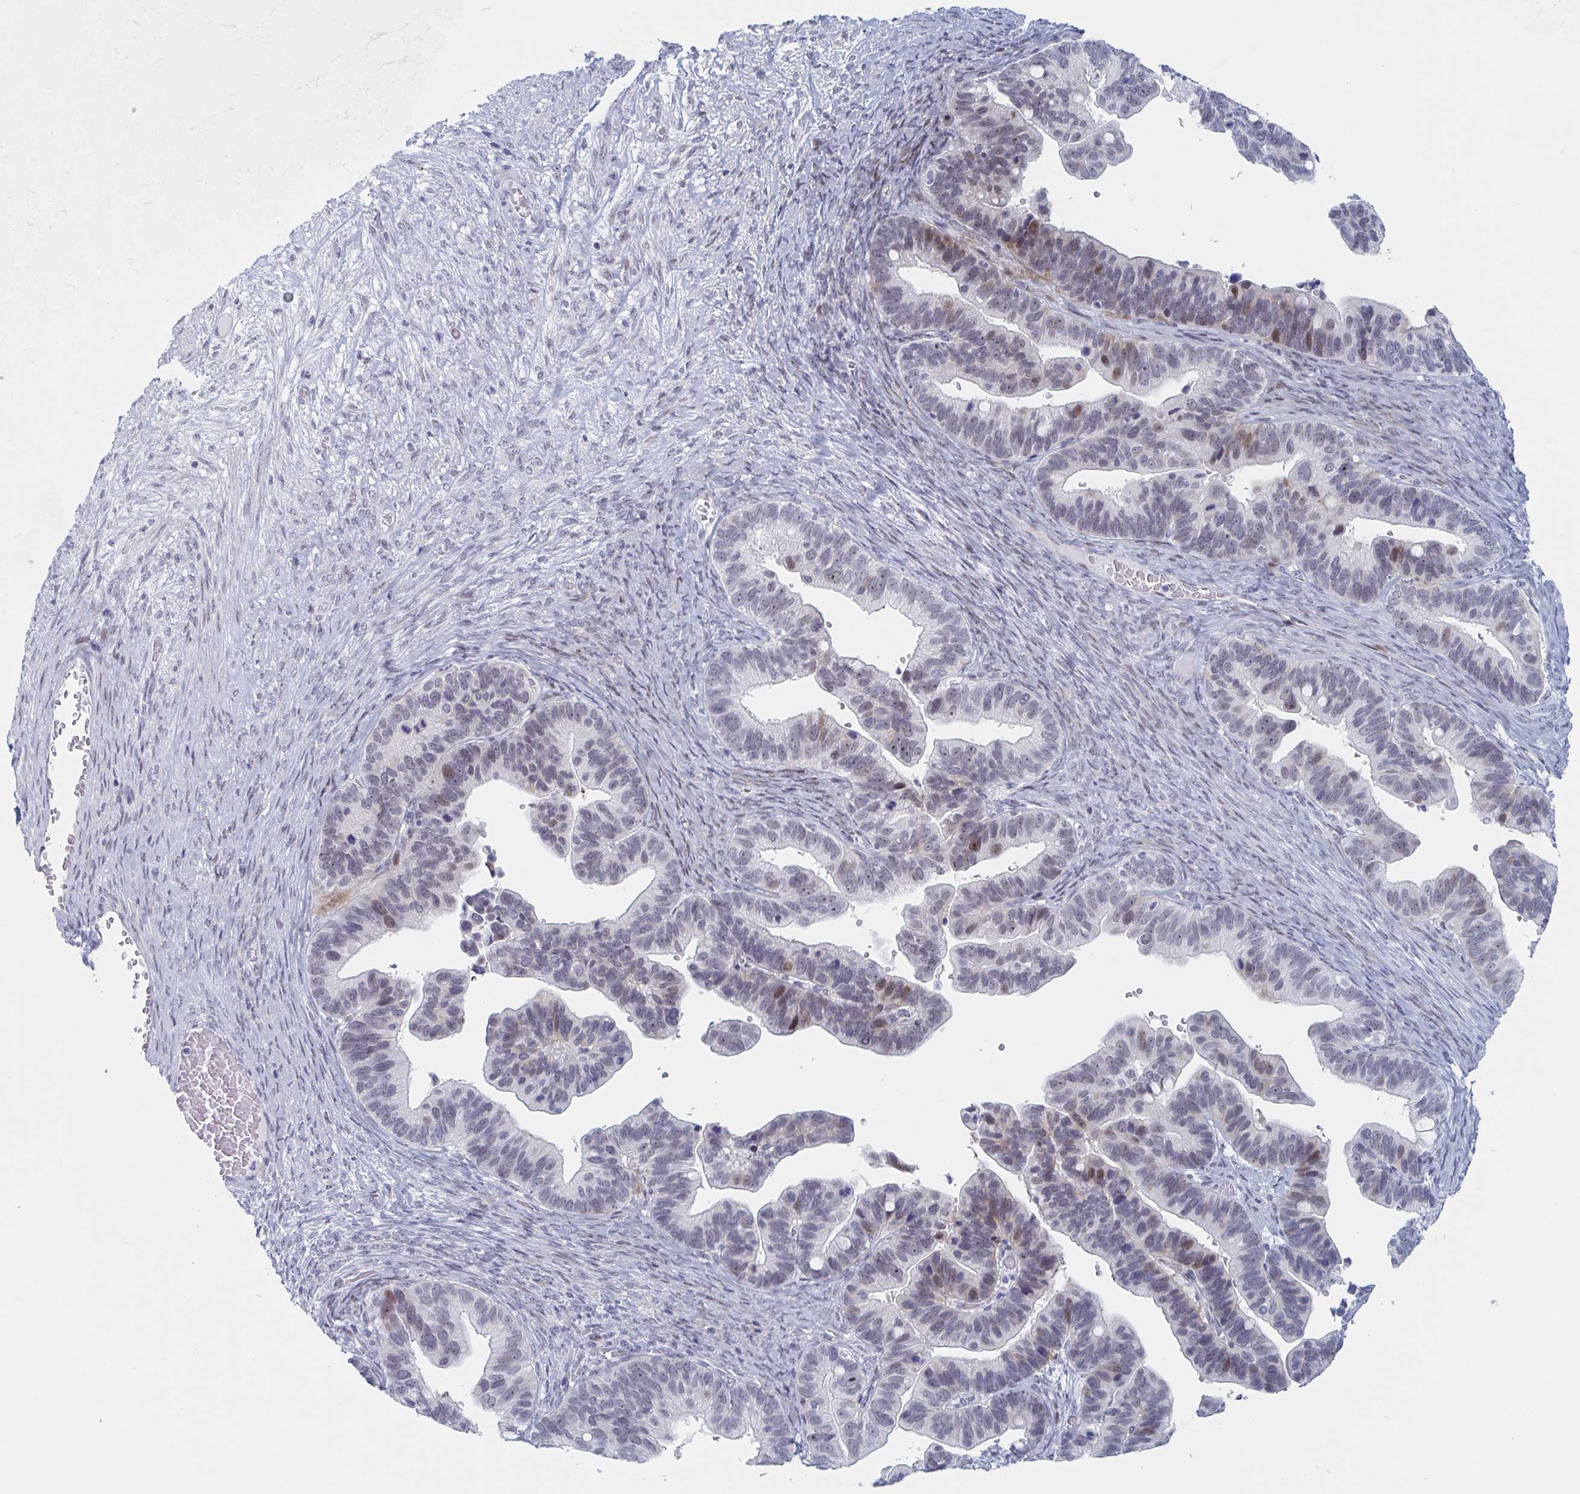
{"staining": {"intensity": "moderate", "quantity": "25%-75%", "location": "nuclear"}, "tissue": "ovarian cancer", "cell_type": "Tumor cells", "image_type": "cancer", "snomed": [{"axis": "morphology", "description": "Cystadenocarcinoma, serous, NOS"}, {"axis": "topography", "description": "Ovary"}], "caption": "IHC staining of ovarian serous cystadenocarcinoma, which displays medium levels of moderate nuclear expression in about 25%-75% of tumor cells indicating moderate nuclear protein staining. The staining was performed using DAB (3,3'-diaminobenzidine) (brown) for protein detection and nuclei were counterstained in hematoxylin (blue).", "gene": "NR1H2", "patient": {"sex": "female", "age": 56}}